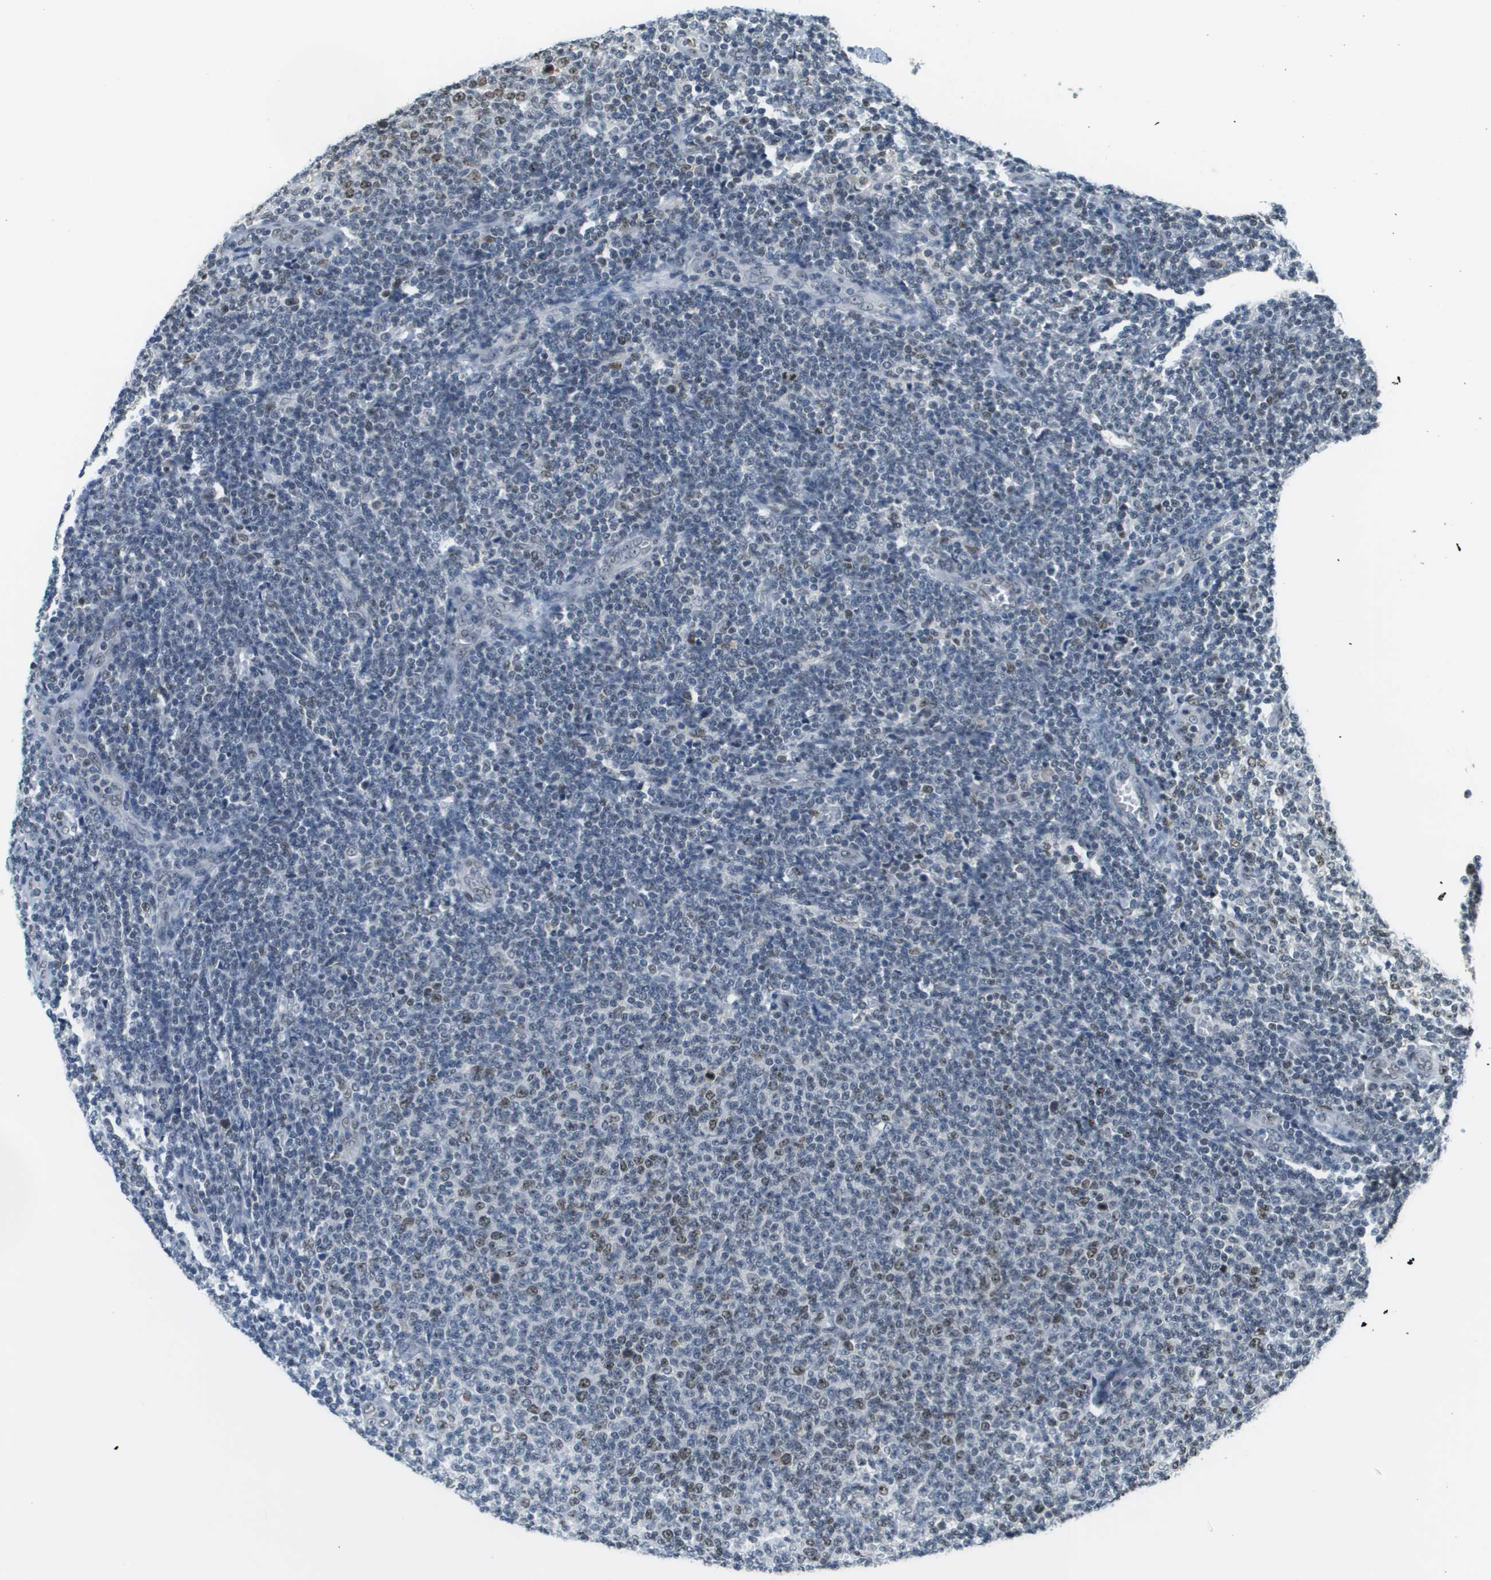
{"staining": {"intensity": "weak", "quantity": "25%-75%", "location": "nuclear"}, "tissue": "lymphoma", "cell_type": "Tumor cells", "image_type": "cancer", "snomed": [{"axis": "morphology", "description": "Malignant lymphoma, non-Hodgkin's type, Low grade"}, {"axis": "topography", "description": "Lymph node"}], "caption": "Immunohistochemistry (IHC) (DAB) staining of malignant lymphoma, non-Hodgkin's type (low-grade) exhibits weak nuclear protein expression in about 25%-75% of tumor cells.", "gene": "CBX5", "patient": {"sex": "male", "age": 66}}